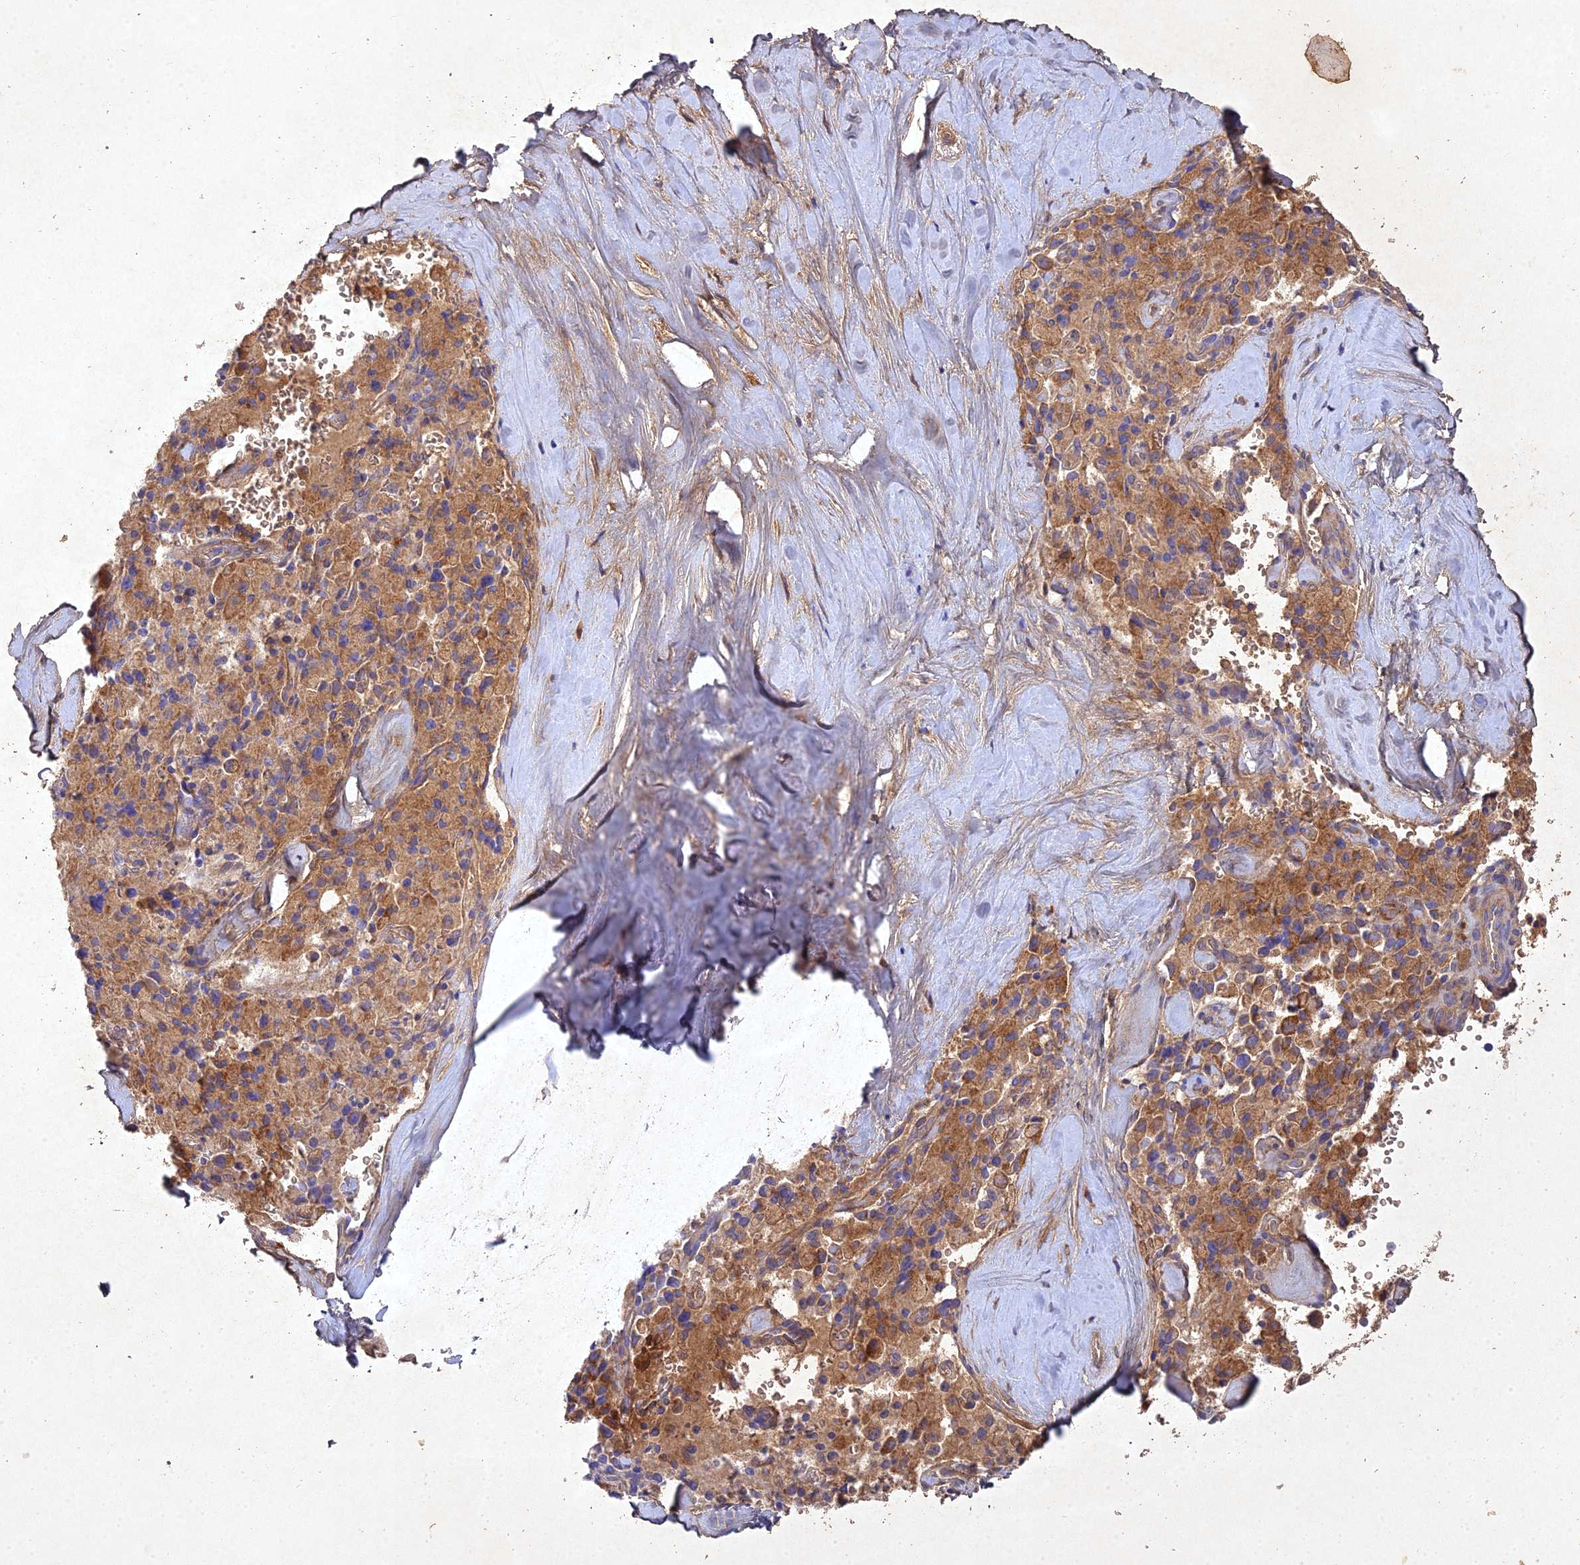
{"staining": {"intensity": "moderate", "quantity": ">75%", "location": "cytoplasmic/membranous"}, "tissue": "pancreatic cancer", "cell_type": "Tumor cells", "image_type": "cancer", "snomed": [{"axis": "morphology", "description": "Adenocarcinoma, NOS"}, {"axis": "topography", "description": "Pancreas"}], "caption": "The histopathology image reveals staining of pancreatic cancer (adenocarcinoma), revealing moderate cytoplasmic/membranous protein expression (brown color) within tumor cells.", "gene": "NDUFV1", "patient": {"sex": "male", "age": 65}}